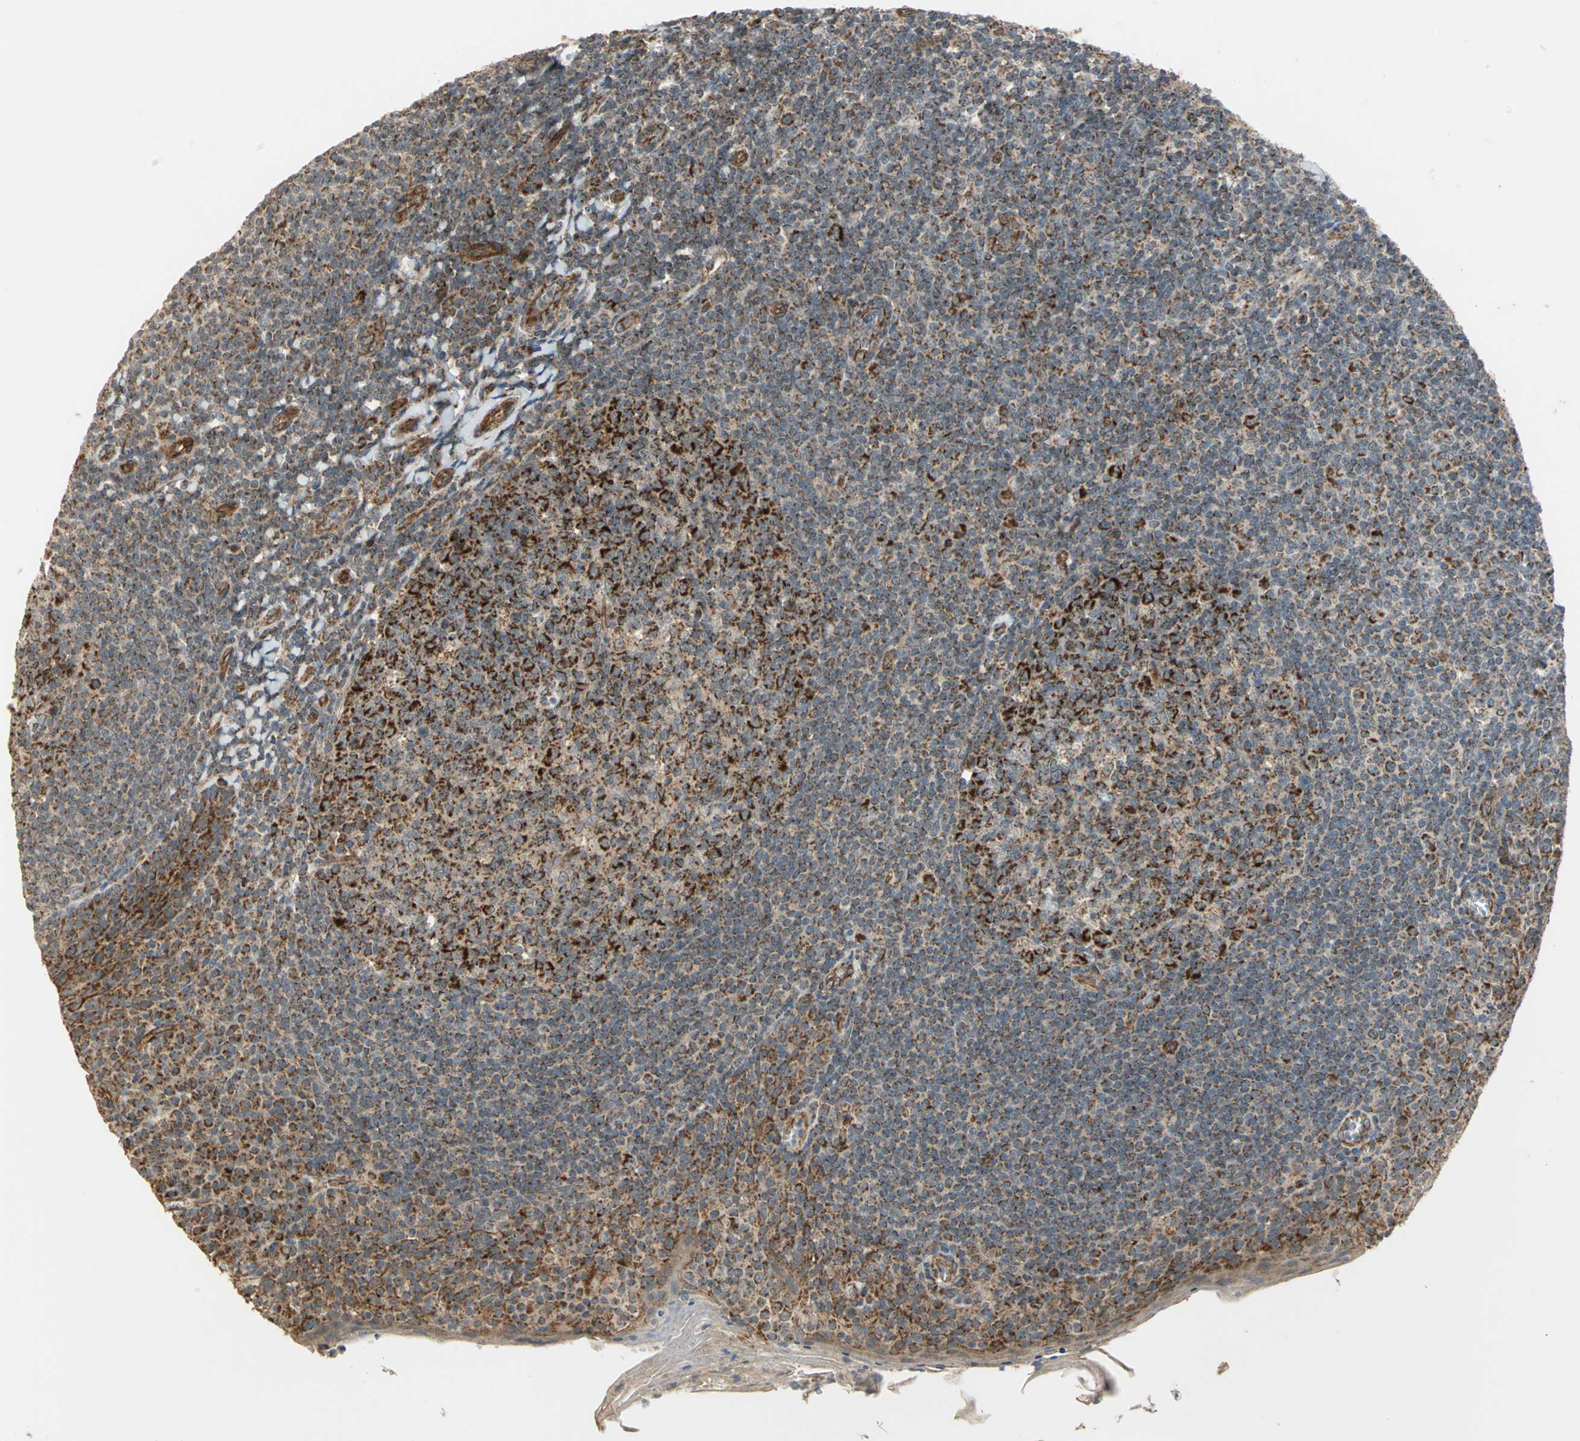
{"staining": {"intensity": "strong", "quantity": ">75%", "location": "cytoplasmic/membranous"}, "tissue": "tonsil", "cell_type": "Germinal center cells", "image_type": "normal", "snomed": [{"axis": "morphology", "description": "Normal tissue, NOS"}, {"axis": "topography", "description": "Tonsil"}], "caption": "A micrograph of human tonsil stained for a protein reveals strong cytoplasmic/membranous brown staining in germinal center cells. (Stains: DAB (3,3'-diaminobenzidine) in brown, nuclei in blue, Microscopy: brightfield microscopy at high magnification).", "gene": "MRPS22", "patient": {"sex": "male", "age": 31}}